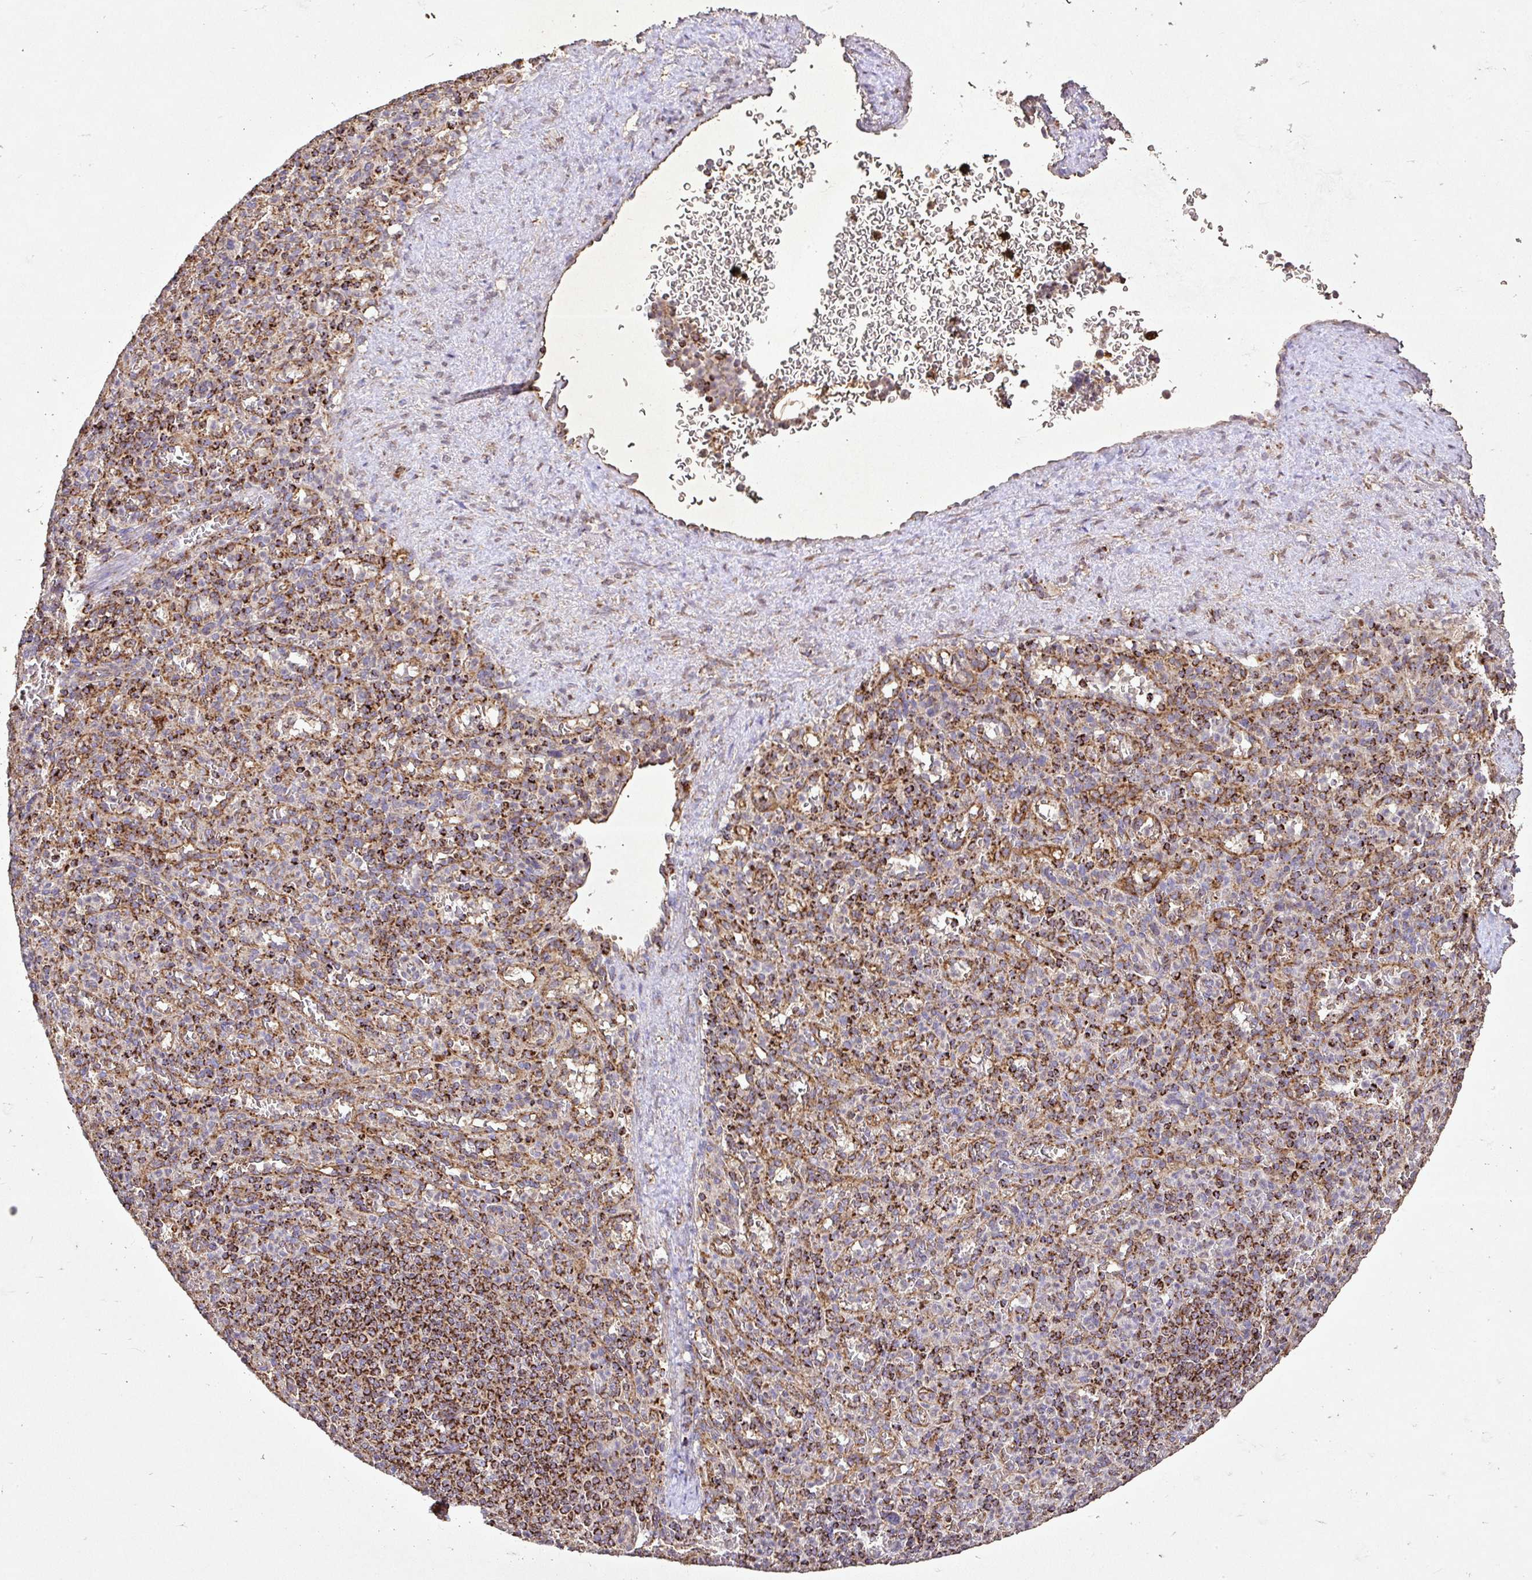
{"staining": {"intensity": "moderate", "quantity": "25%-75%", "location": "cytoplasmic/membranous"}, "tissue": "spleen", "cell_type": "Cells in red pulp", "image_type": "normal", "snomed": [{"axis": "morphology", "description": "Normal tissue, NOS"}, {"axis": "topography", "description": "Spleen"}], "caption": "Unremarkable spleen displays moderate cytoplasmic/membranous staining in about 25%-75% of cells in red pulp, visualized by immunohistochemistry. The staining is performed using DAB (3,3'-diaminobenzidine) brown chromogen to label protein expression. The nuclei are counter-stained blue using hematoxylin.", "gene": "AGK", "patient": {"sex": "female", "age": 74}}